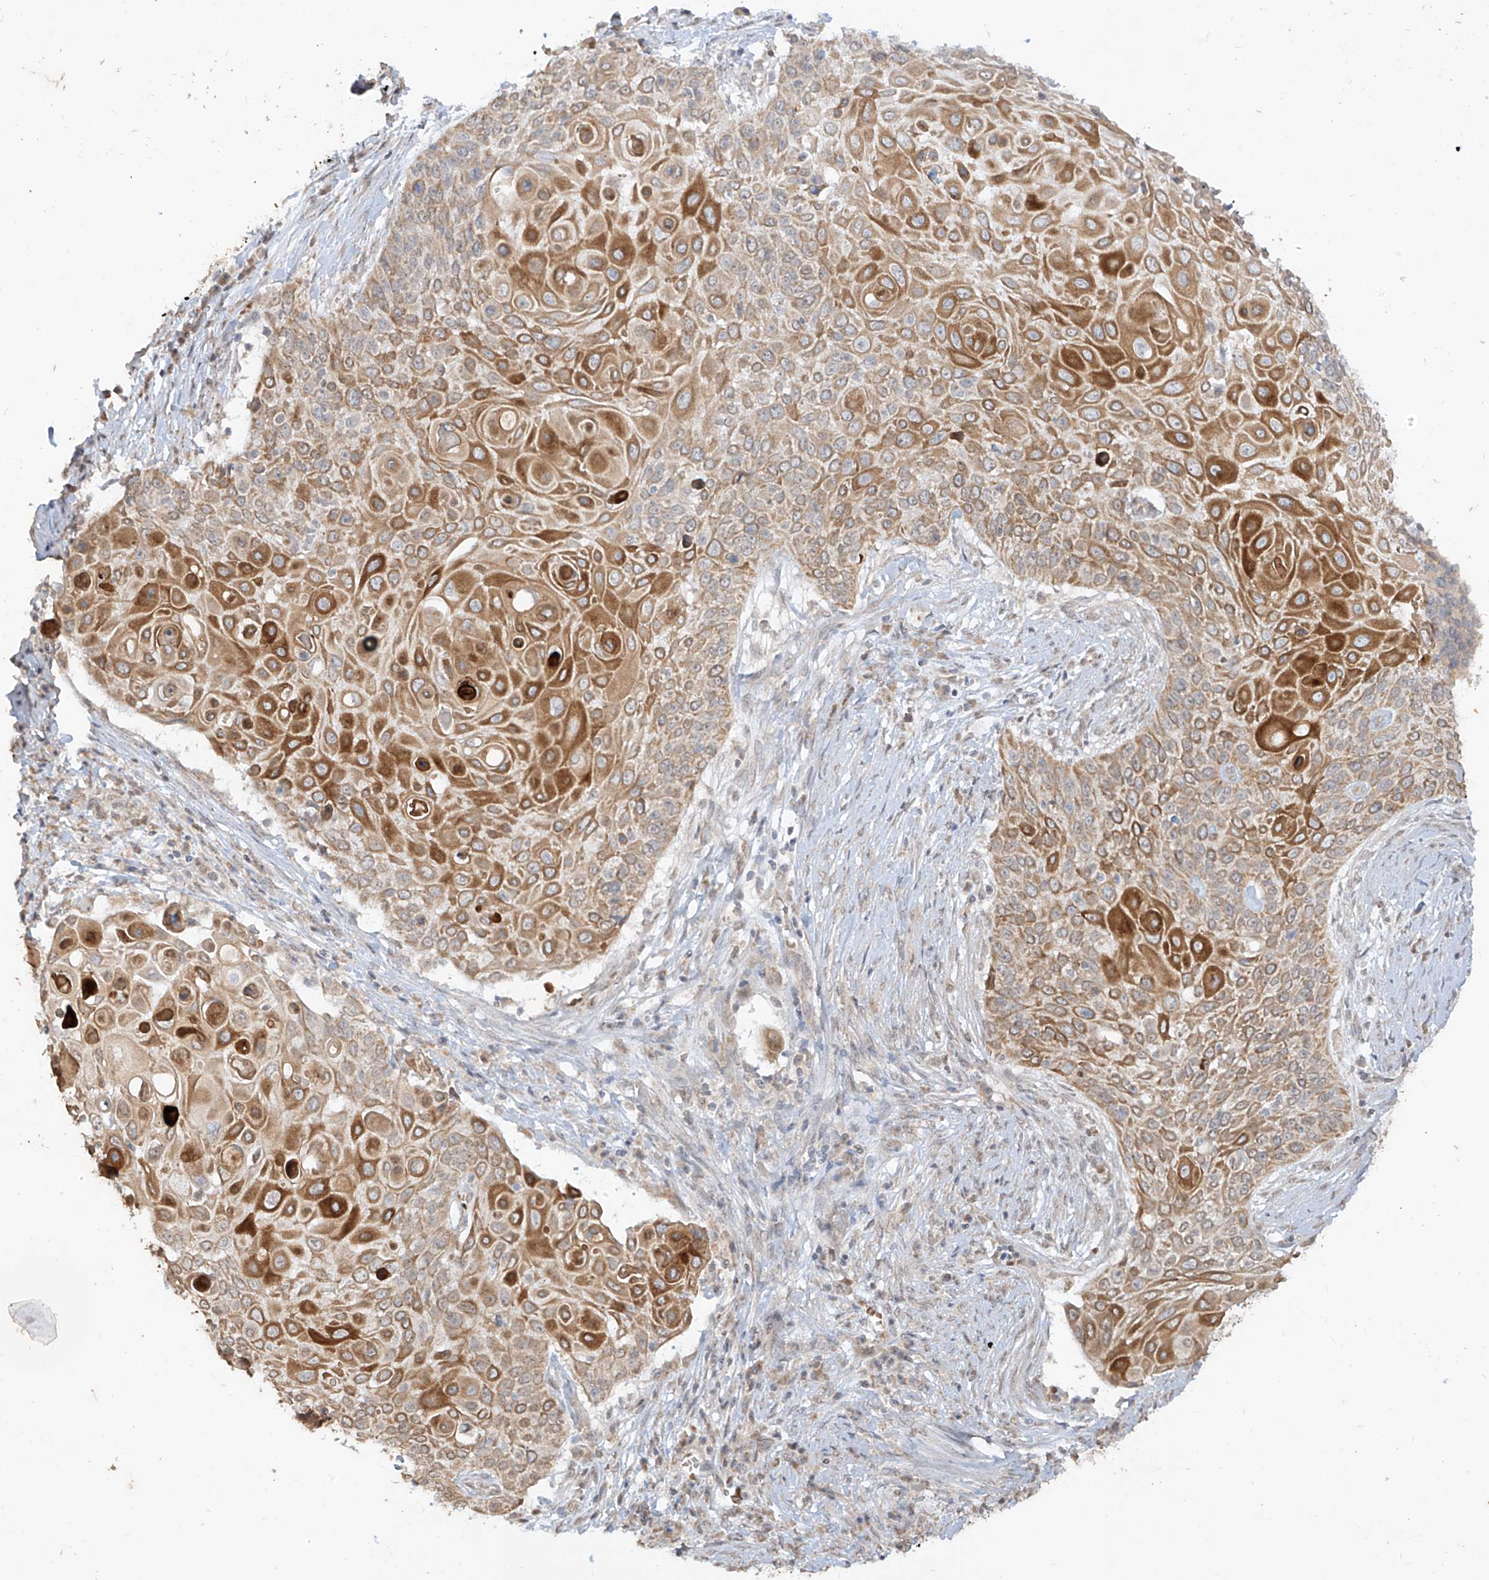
{"staining": {"intensity": "moderate", "quantity": "25%-75%", "location": "cytoplasmic/membranous"}, "tissue": "cervical cancer", "cell_type": "Tumor cells", "image_type": "cancer", "snomed": [{"axis": "morphology", "description": "Squamous cell carcinoma, NOS"}, {"axis": "topography", "description": "Cervix"}], "caption": "Protein expression analysis of human cervical cancer (squamous cell carcinoma) reveals moderate cytoplasmic/membranous expression in approximately 25%-75% of tumor cells. (Stains: DAB (3,3'-diaminobenzidine) in brown, nuclei in blue, Microscopy: brightfield microscopy at high magnification).", "gene": "MTUS2", "patient": {"sex": "female", "age": 39}}